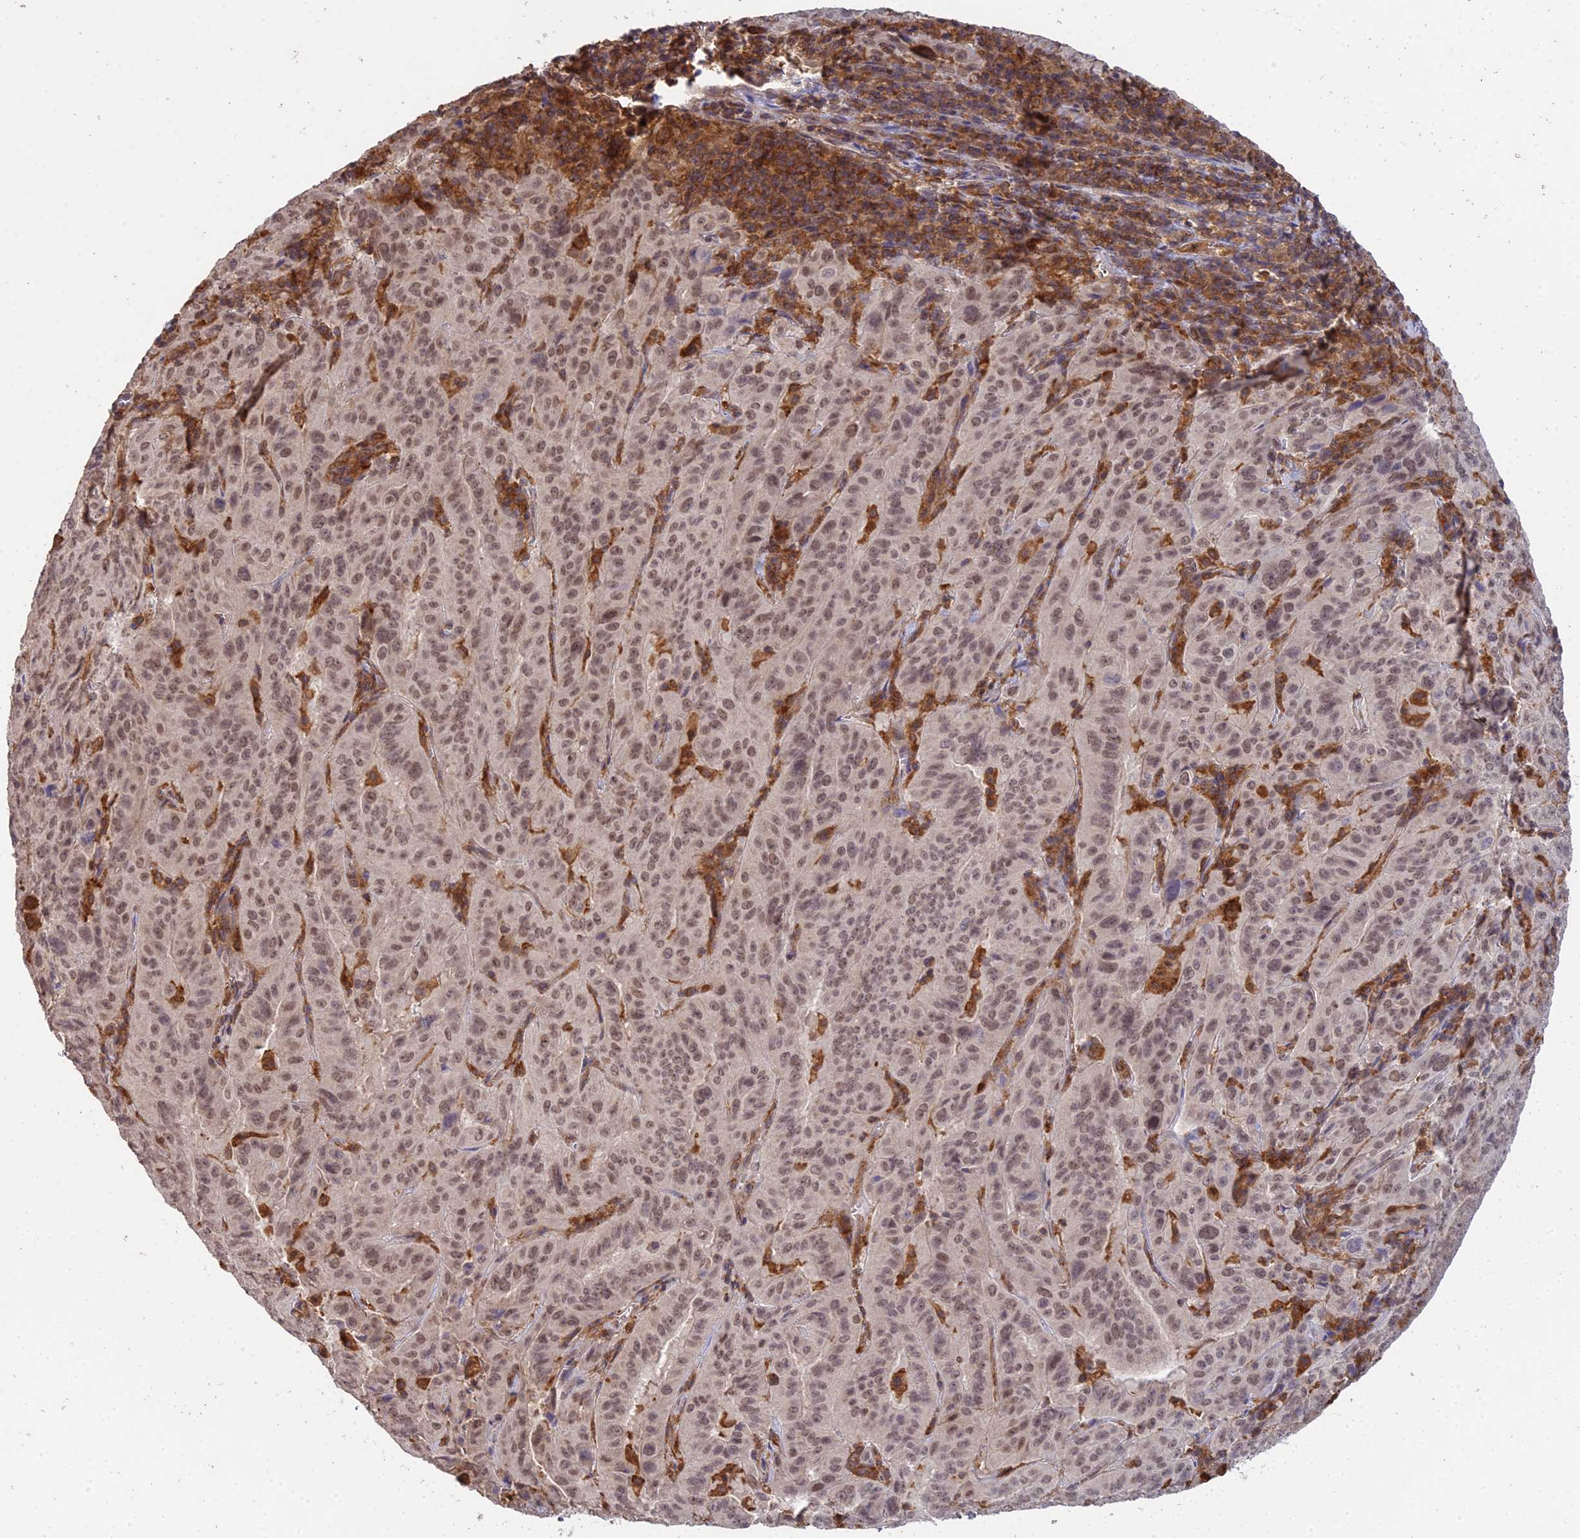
{"staining": {"intensity": "moderate", "quantity": ">75%", "location": "nuclear"}, "tissue": "pancreatic cancer", "cell_type": "Tumor cells", "image_type": "cancer", "snomed": [{"axis": "morphology", "description": "Adenocarcinoma, NOS"}, {"axis": "topography", "description": "Pancreas"}], "caption": "DAB (3,3'-diaminobenzidine) immunohistochemical staining of pancreatic cancer (adenocarcinoma) exhibits moderate nuclear protein expression in about >75% of tumor cells. The staining was performed using DAB, with brown indicating positive protein expression. Nuclei are stained blue with hematoxylin.", "gene": "TPRX1", "patient": {"sex": "male", "age": 63}}